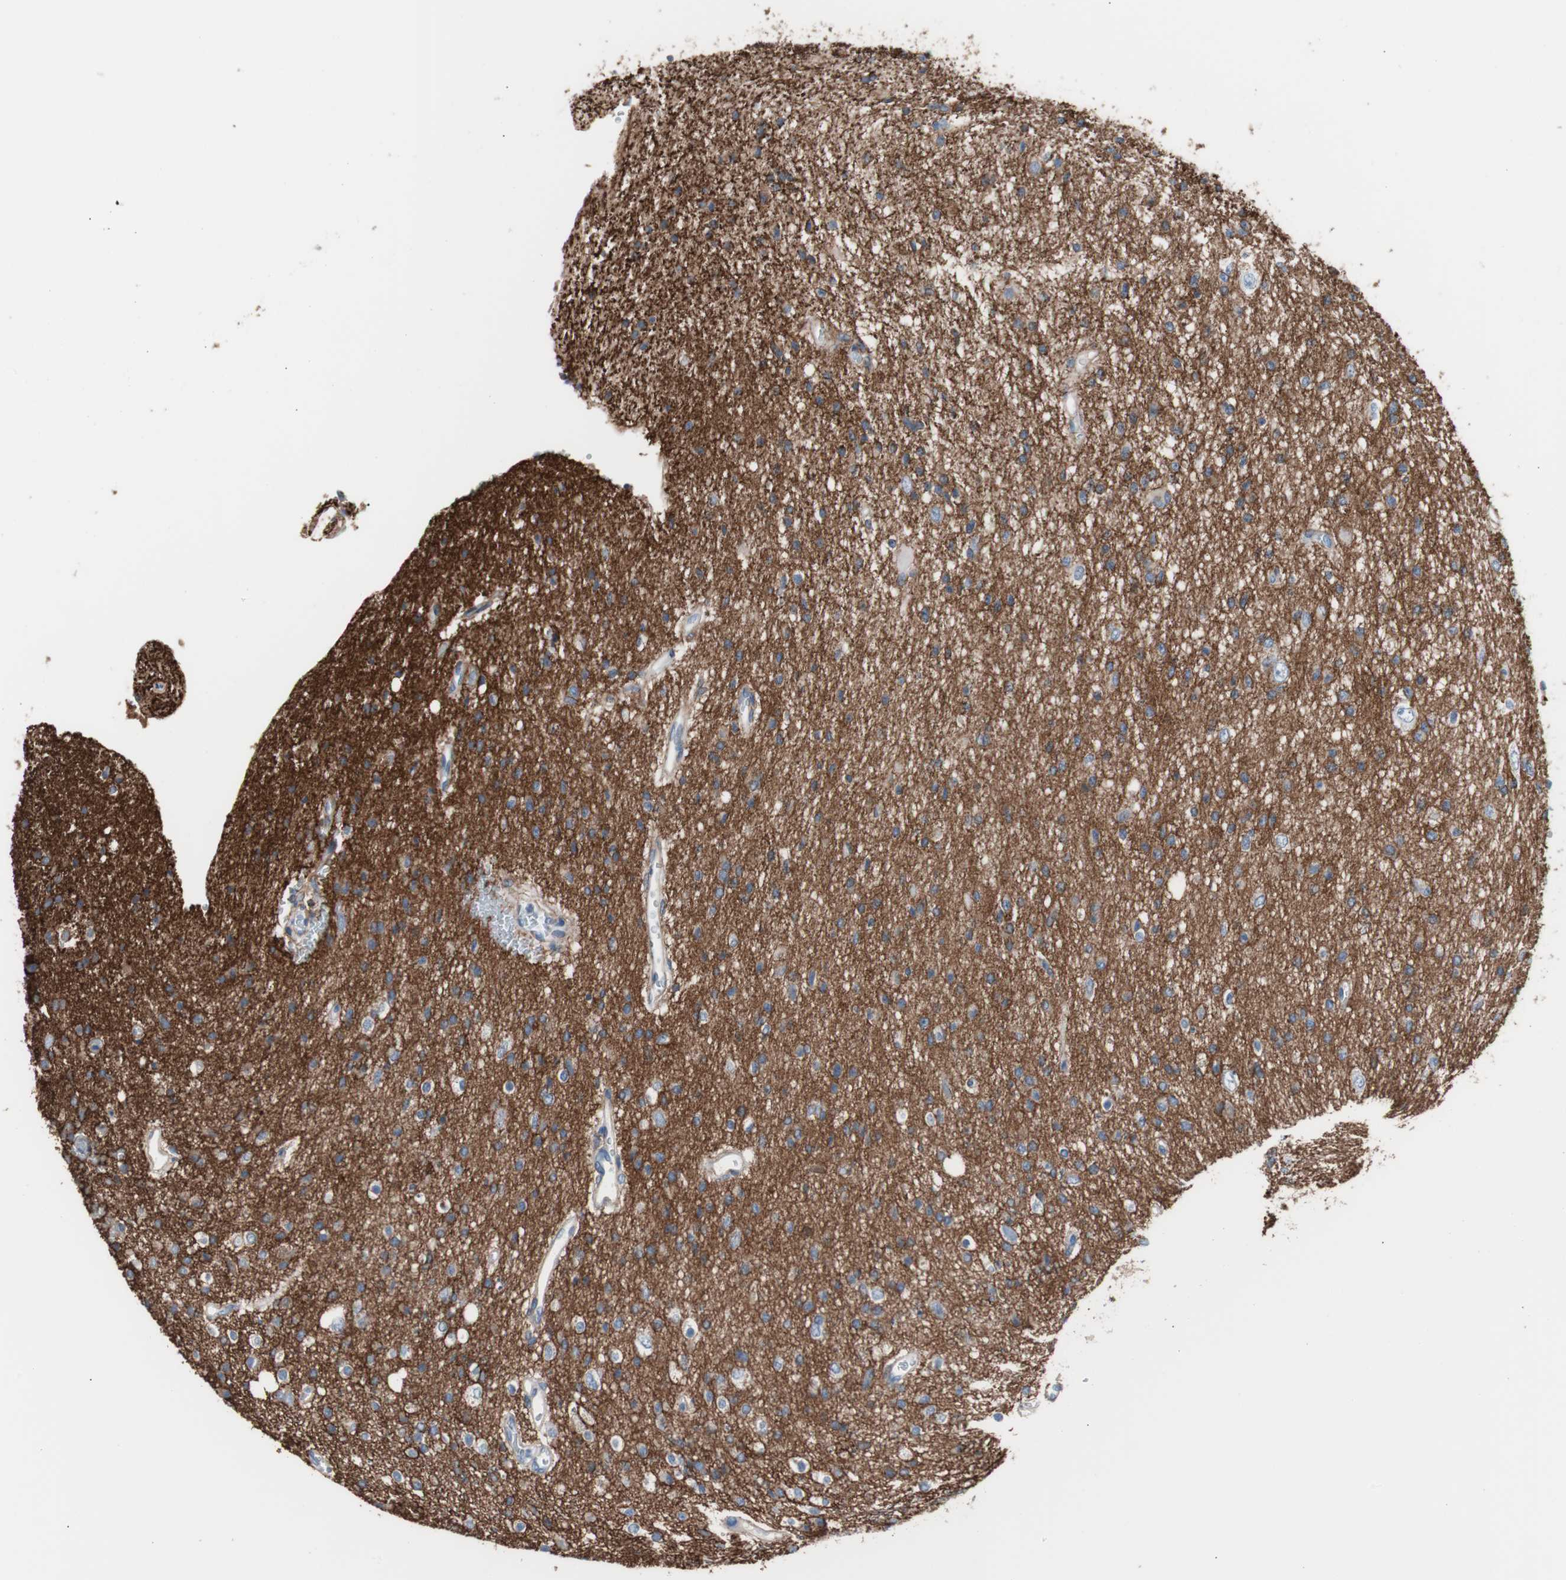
{"staining": {"intensity": "negative", "quantity": "none", "location": "none"}, "tissue": "glioma", "cell_type": "Tumor cells", "image_type": "cancer", "snomed": [{"axis": "morphology", "description": "Glioma, malignant, High grade"}, {"axis": "topography", "description": "Brain"}], "caption": "High power microscopy micrograph of an immunohistochemistry (IHC) image of malignant glioma (high-grade), revealing no significant positivity in tumor cells. (Stains: DAB (3,3'-diaminobenzidine) immunohistochemistry with hematoxylin counter stain, Microscopy: brightfield microscopy at high magnification).", "gene": "CD81", "patient": {"sex": "male", "age": 47}}